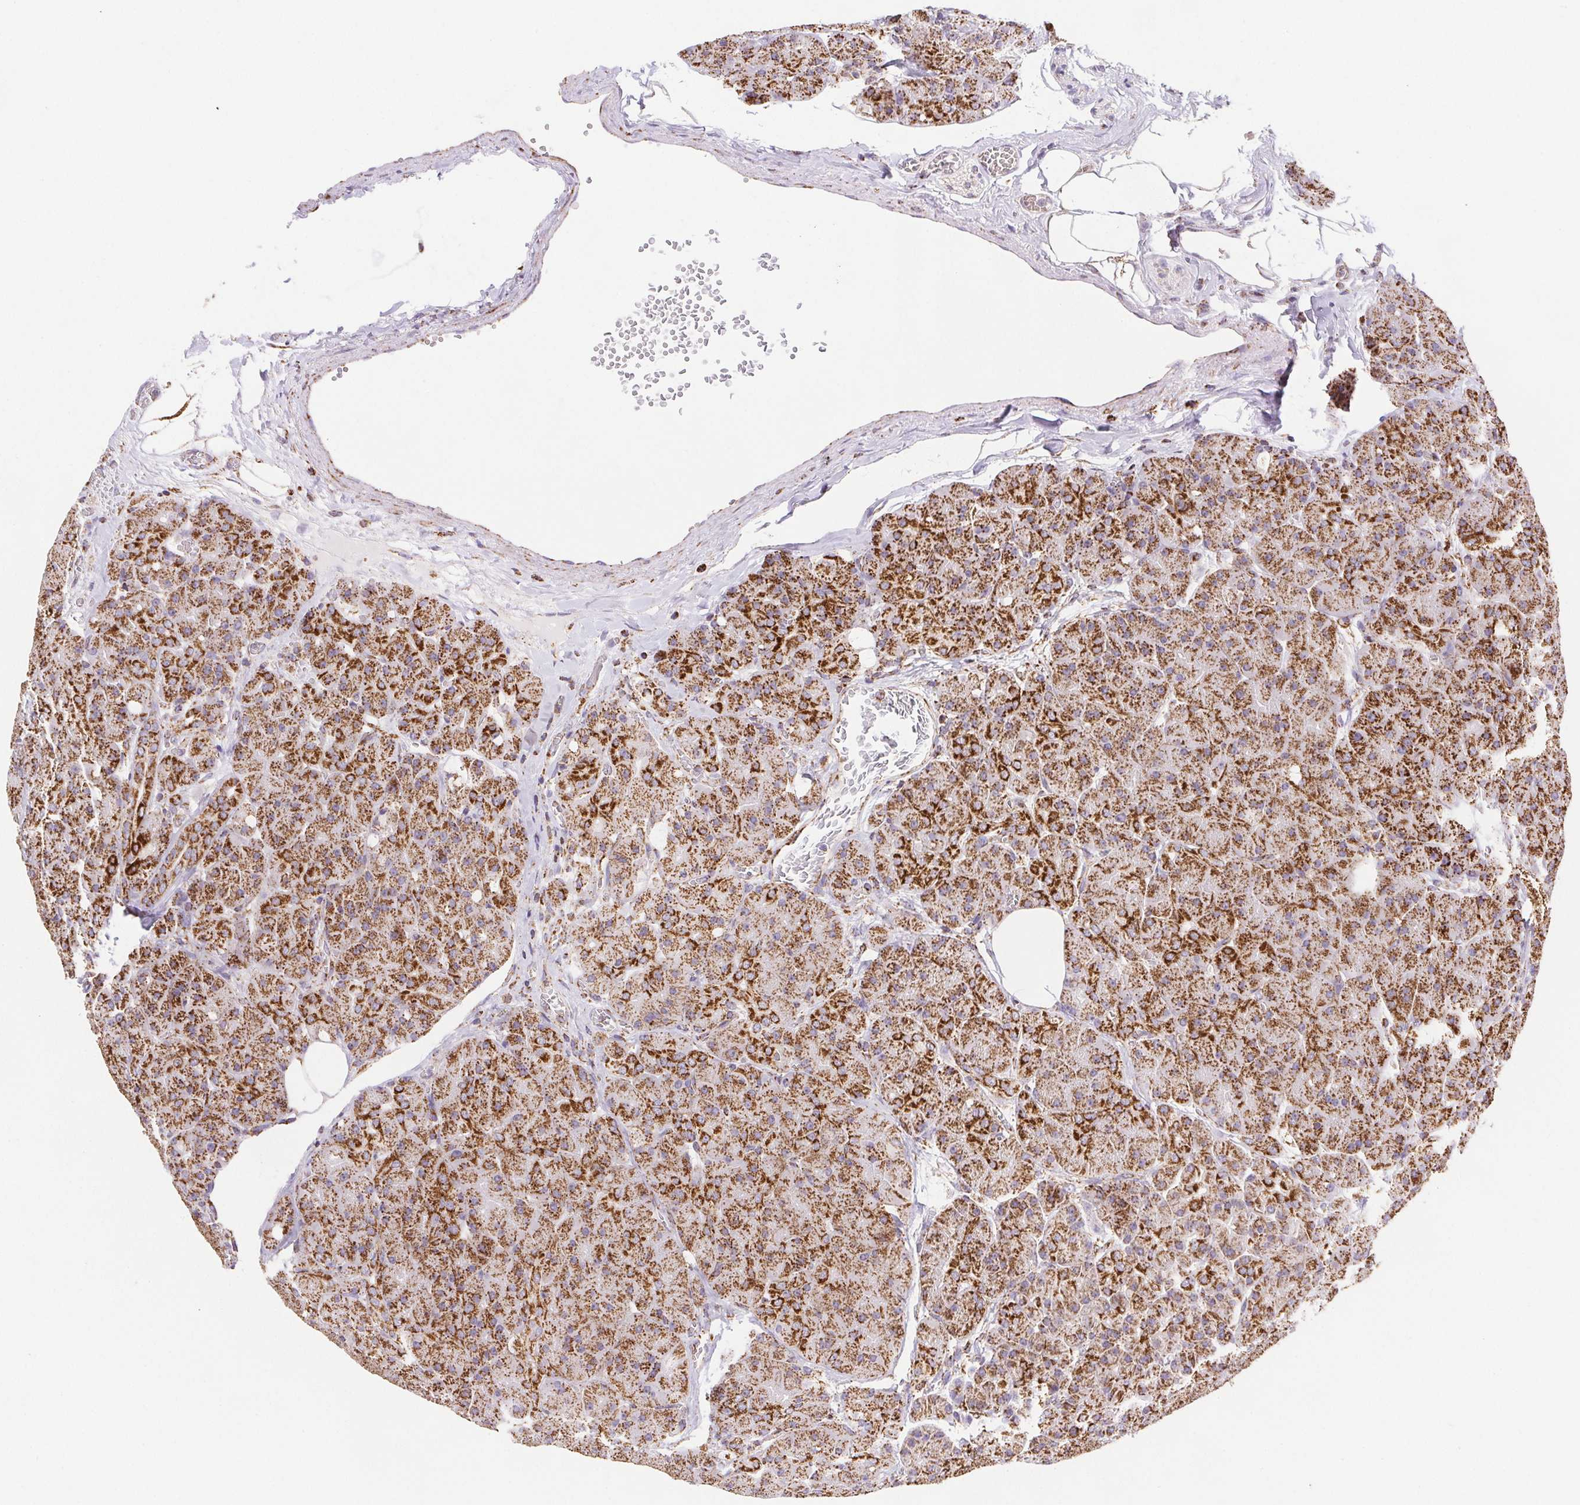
{"staining": {"intensity": "strong", "quantity": ">75%", "location": "cytoplasmic/membranous"}, "tissue": "pancreas", "cell_type": "Exocrine glandular cells", "image_type": "normal", "snomed": [{"axis": "morphology", "description": "Normal tissue, NOS"}, {"axis": "topography", "description": "Pancreas"}], "caption": "High-power microscopy captured an immunohistochemistry image of unremarkable pancreas, revealing strong cytoplasmic/membranous positivity in approximately >75% of exocrine glandular cells. (Stains: DAB (3,3'-diaminobenzidine) in brown, nuclei in blue, Microscopy: brightfield microscopy at high magnification).", "gene": "NIPSNAP2", "patient": {"sex": "male", "age": 55}}